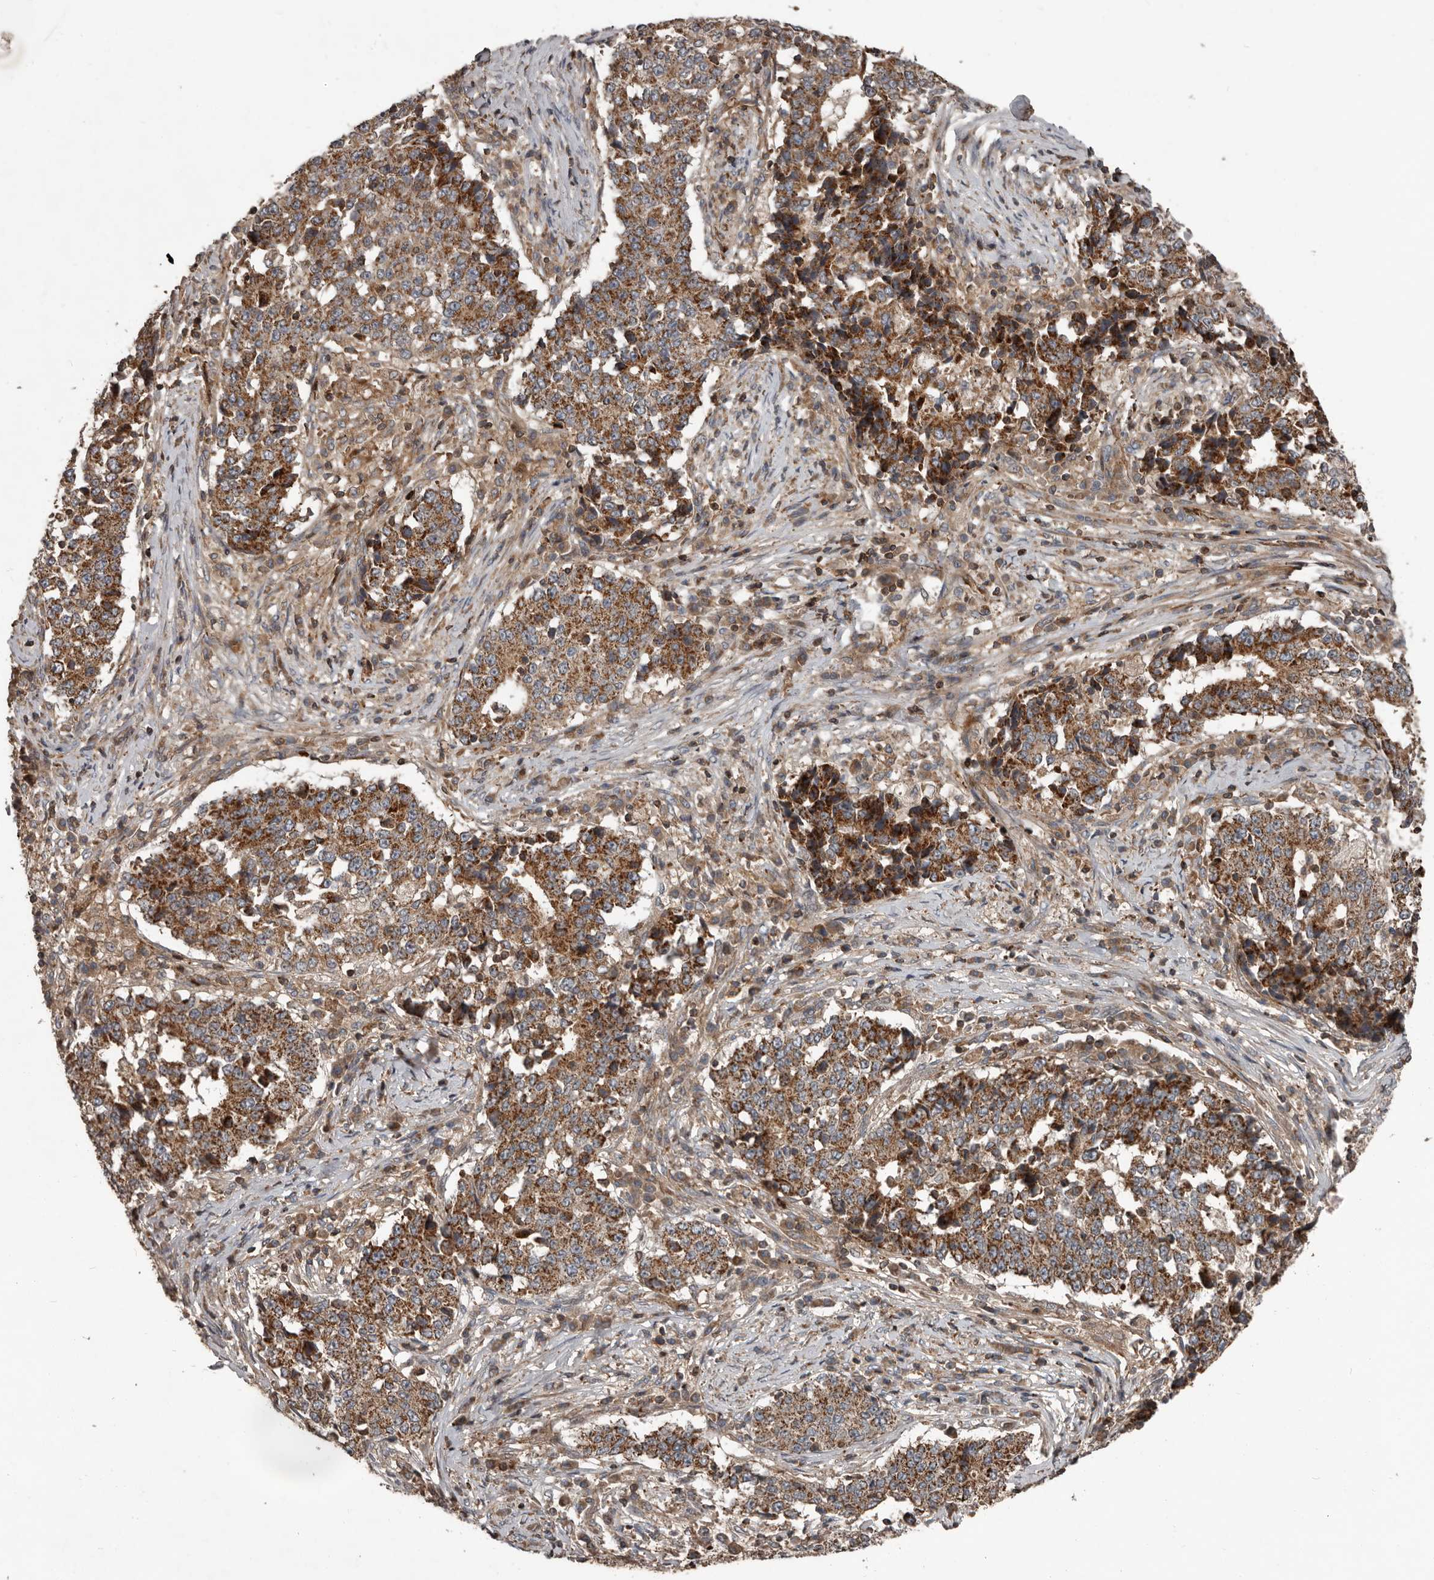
{"staining": {"intensity": "strong", "quantity": ">75%", "location": "cytoplasmic/membranous"}, "tissue": "stomach cancer", "cell_type": "Tumor cells", "image_type": "cancer", "snomed": [{"axis": "morphology", "description": "Adenocarcinoma, NOS"}, {"axis": "topography", "description": "Stomach"}], "caption": "Immunohistochemical staining of stomach adenocarcinoma exhibits high levels of strong cytoplasmic/membranous protein expression in about >75% of tumor cells.", "gene": "FBXO31", "patient": {"sex": "male", "age": 59}}